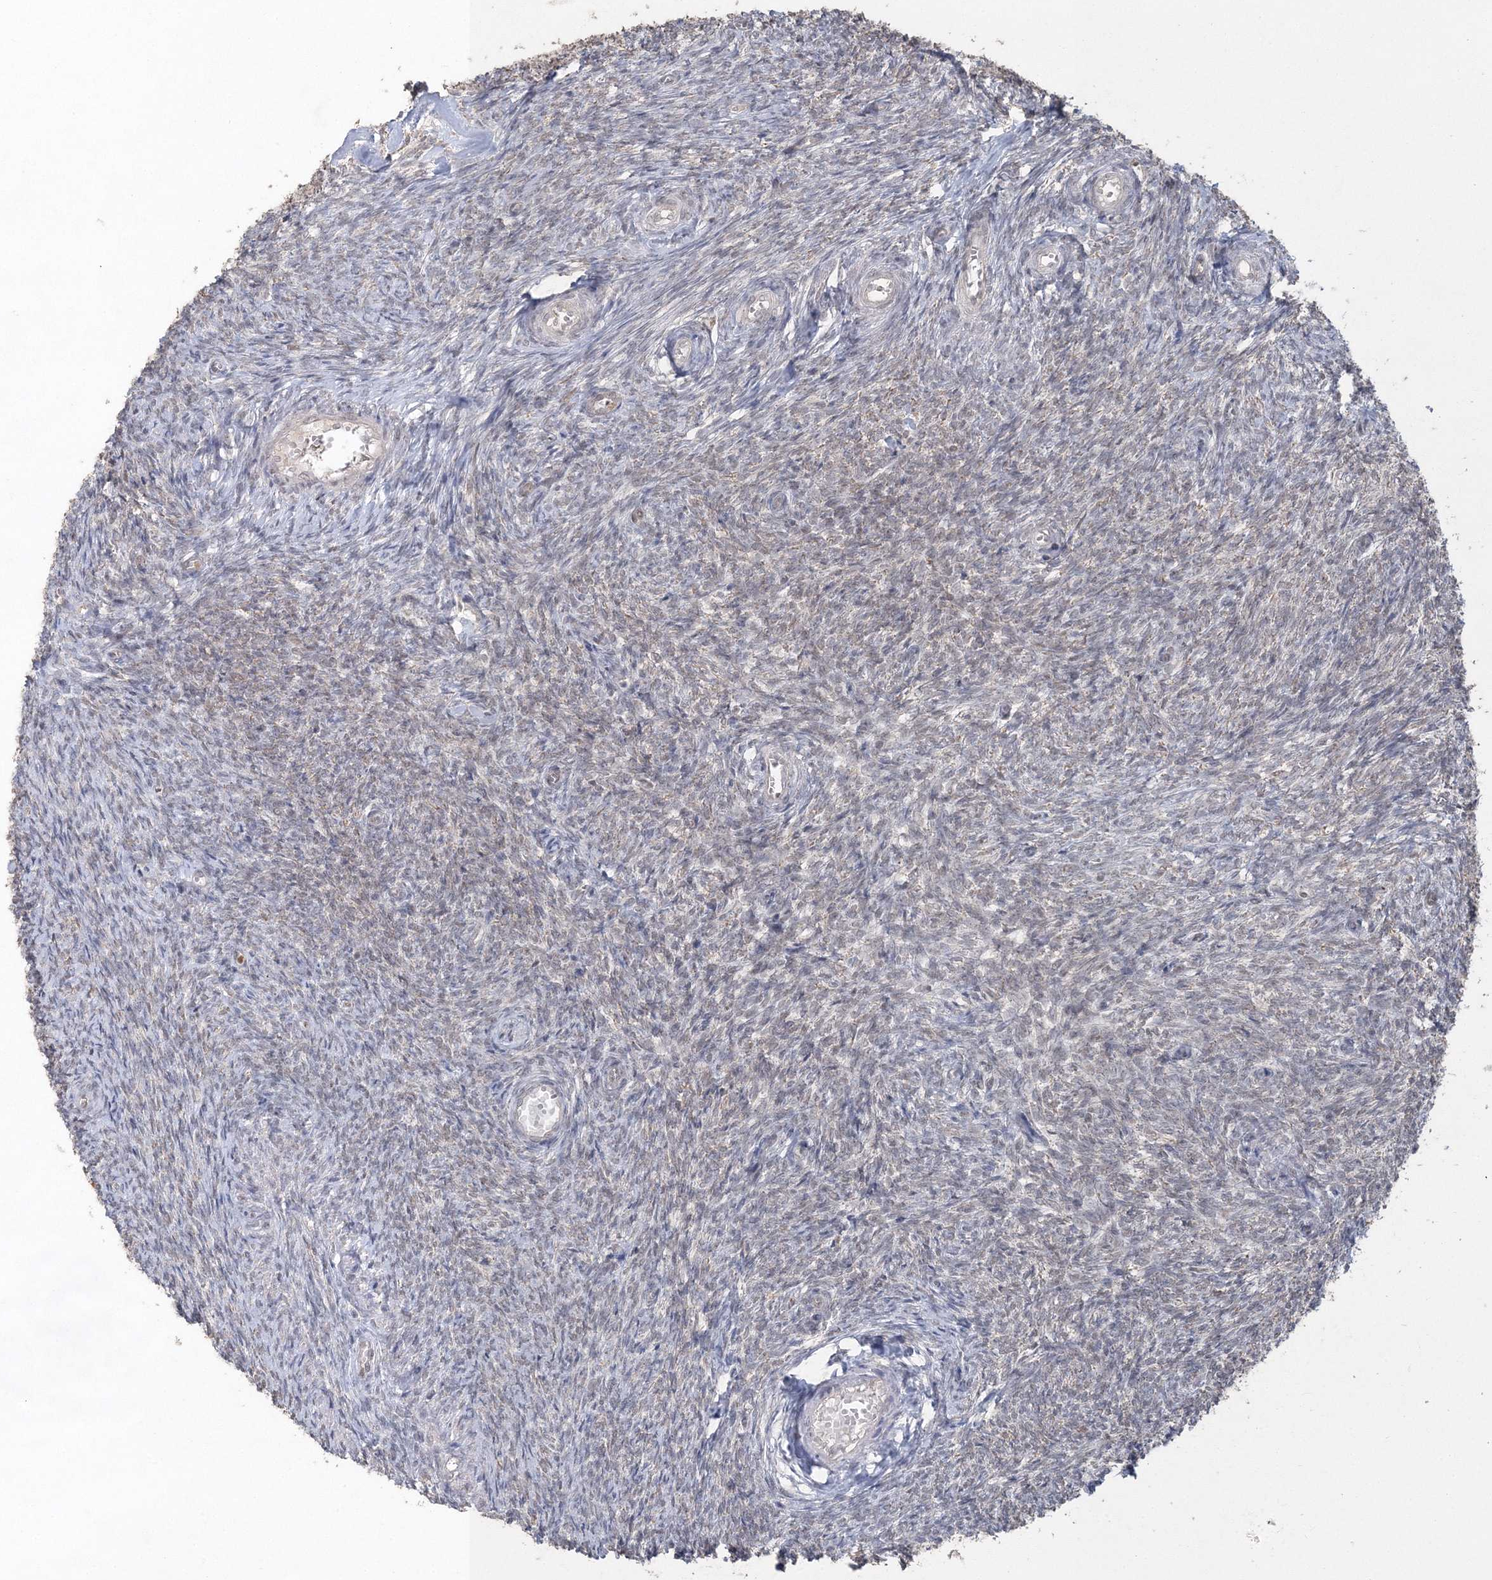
{"staining": {"intensity": "weak", "quantity": ">75%", "location": "cytoplasmic/membranous"}, "tissue": "ovary", "cell_type": "Follicle cells", "image_type": "normal", "snomed": [{"axis": "morphology", "description": "Normal tissue, NOS"}, {"axis": "topography", "description": "Ovary"}], "caption": "Immunohistochemistry (IHC) (DAB) staining of normal ovary reveals weak cytoplasmic/membranous protein staining in approximately >75% of follicle cells.", "gene": "UIMC1", "patient": {"sex": "female", "age": 44}}